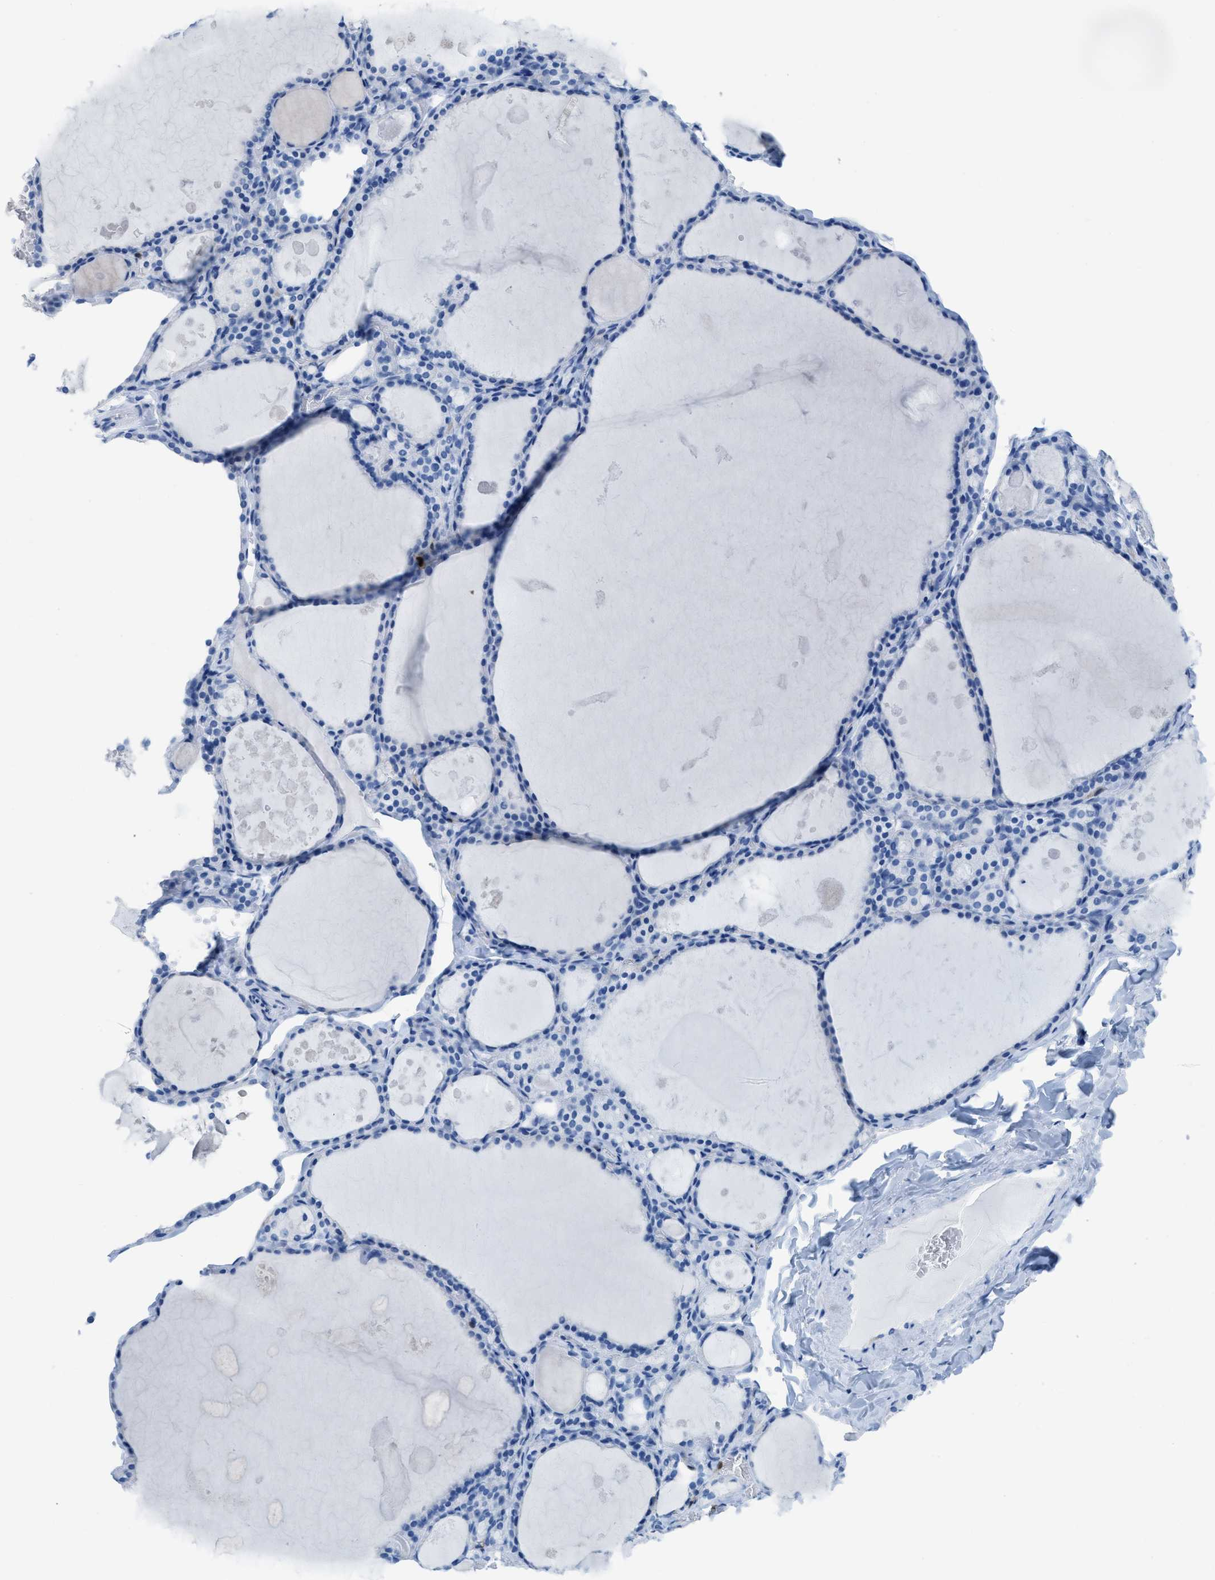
{"staining": {"intensity": "negative", "quantity": "none", "location": "none"}, "tissue": "thyroid gland", "cell_type": "Glandular cells", "image_type": "normal", "snomed": [{"axis": "morphology", "description": "Normal tissue, NOS"}, {"axis": "topography", "description": "Thyroid gland"}], "caption": "A high-resolution photomicrograph shows IHC staining of unremarkable thyroid gland, which reveals no significant expression in glandular cells.", "gene": "CDKN2A", "patient": {"sex": "male", "age": 56}}